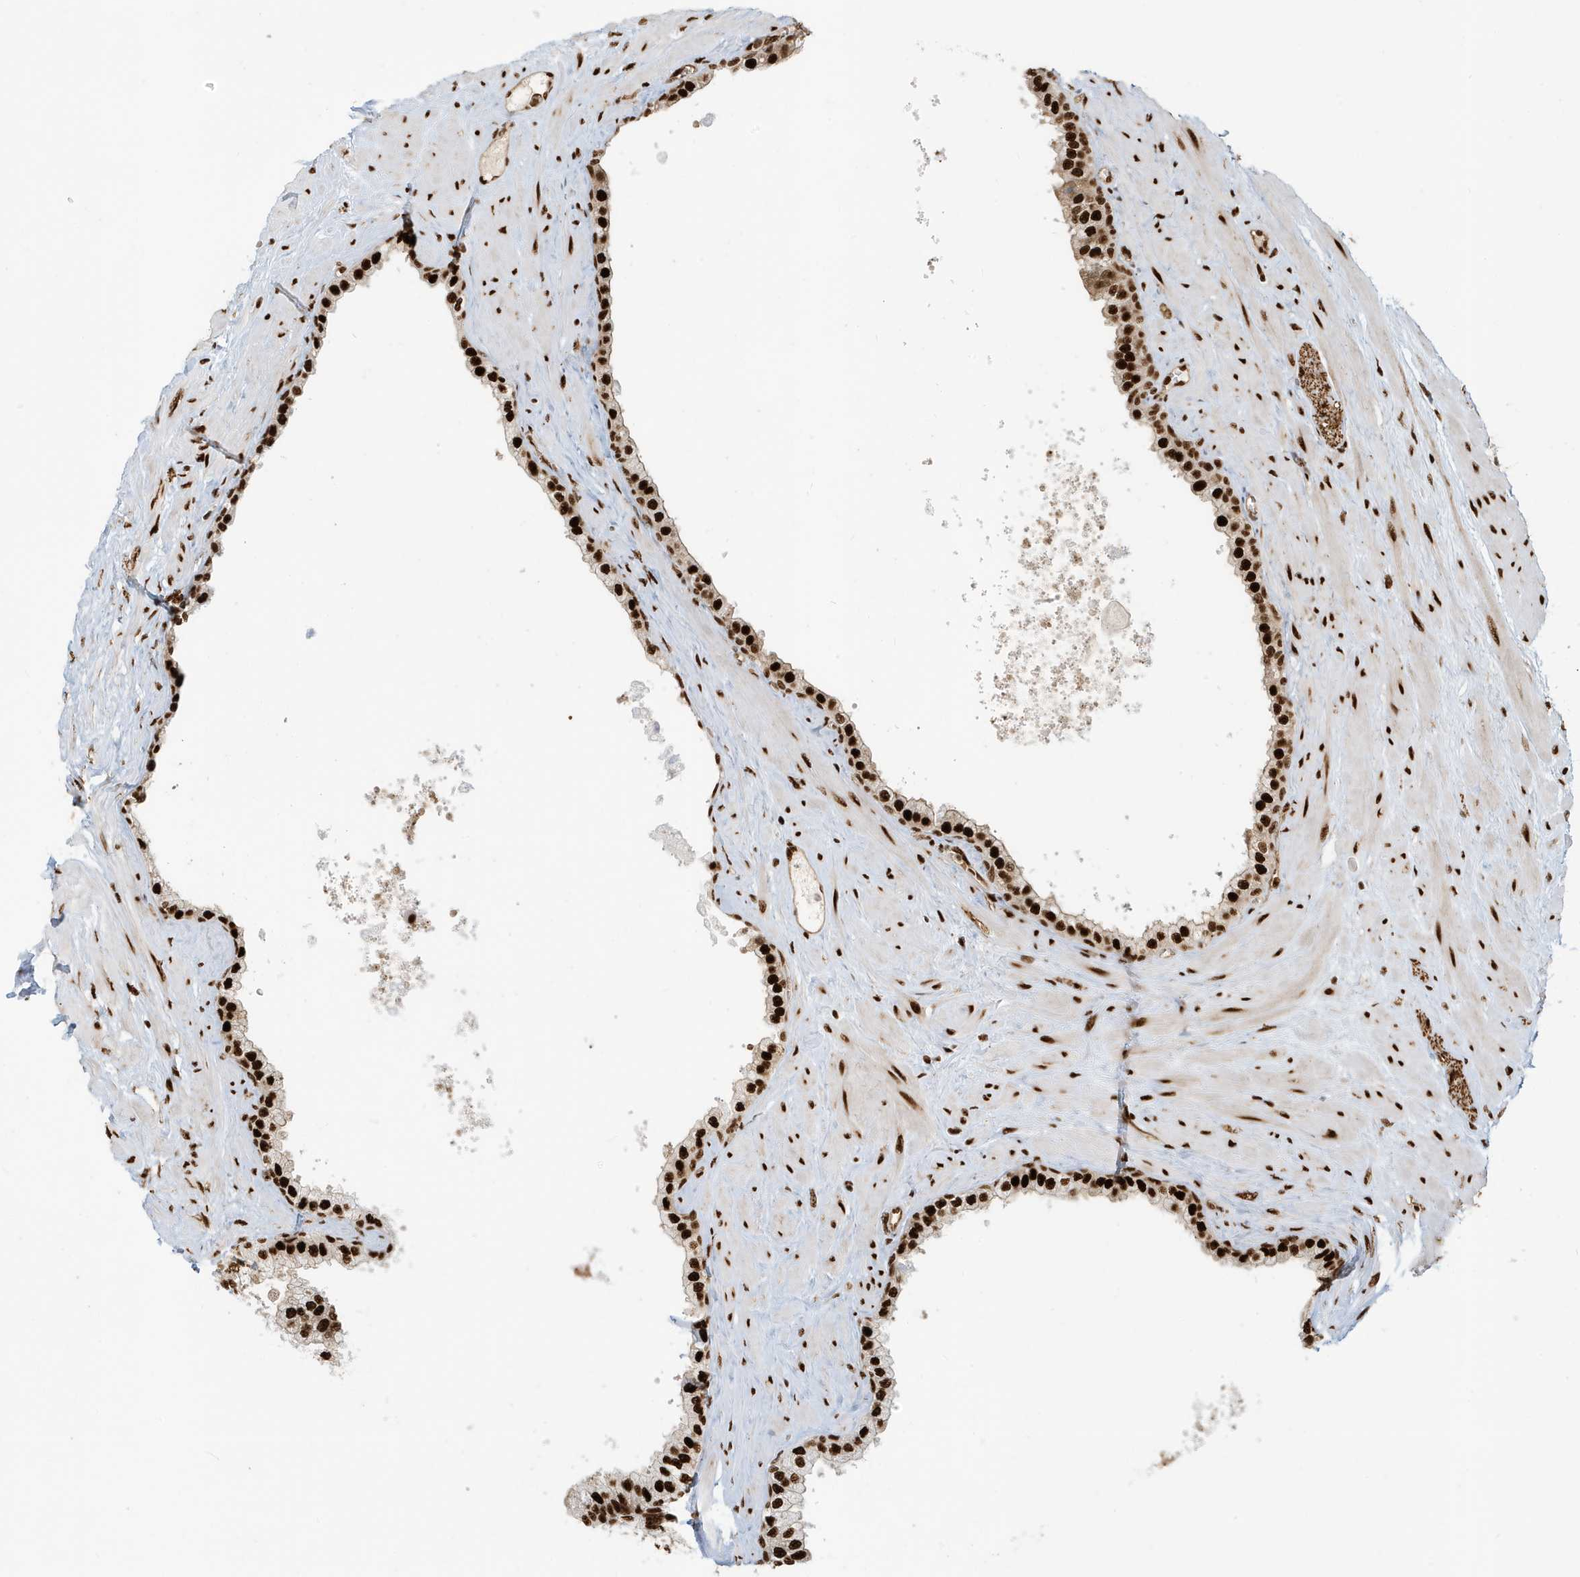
{"staining": {"intensity": "strong", "quantity": ">75%", "location": "nuclear"}, "tissue": "prostate", "cell_type": "Glandular cells", "image_type": "normal", "snomed": [{"axis": "morphology", "description": "Normal tissue, NOS"}, {"axis": "morphology", "description": "Urothelial carcinoma, Low grade"}, {"axis": "topography", "description": "Urinary bladder"}, {"axis": "topography", "description": "Prostate"}], "caption": "Protein expression analysis of unremarkable prostate displays strong nuclear positivity in about >75% of glandular cells. (Brightfield microscopy of DAB IHC at high magnification).", "gene": "CKS1B", "patient": {"sex": "male", "age": 60}}